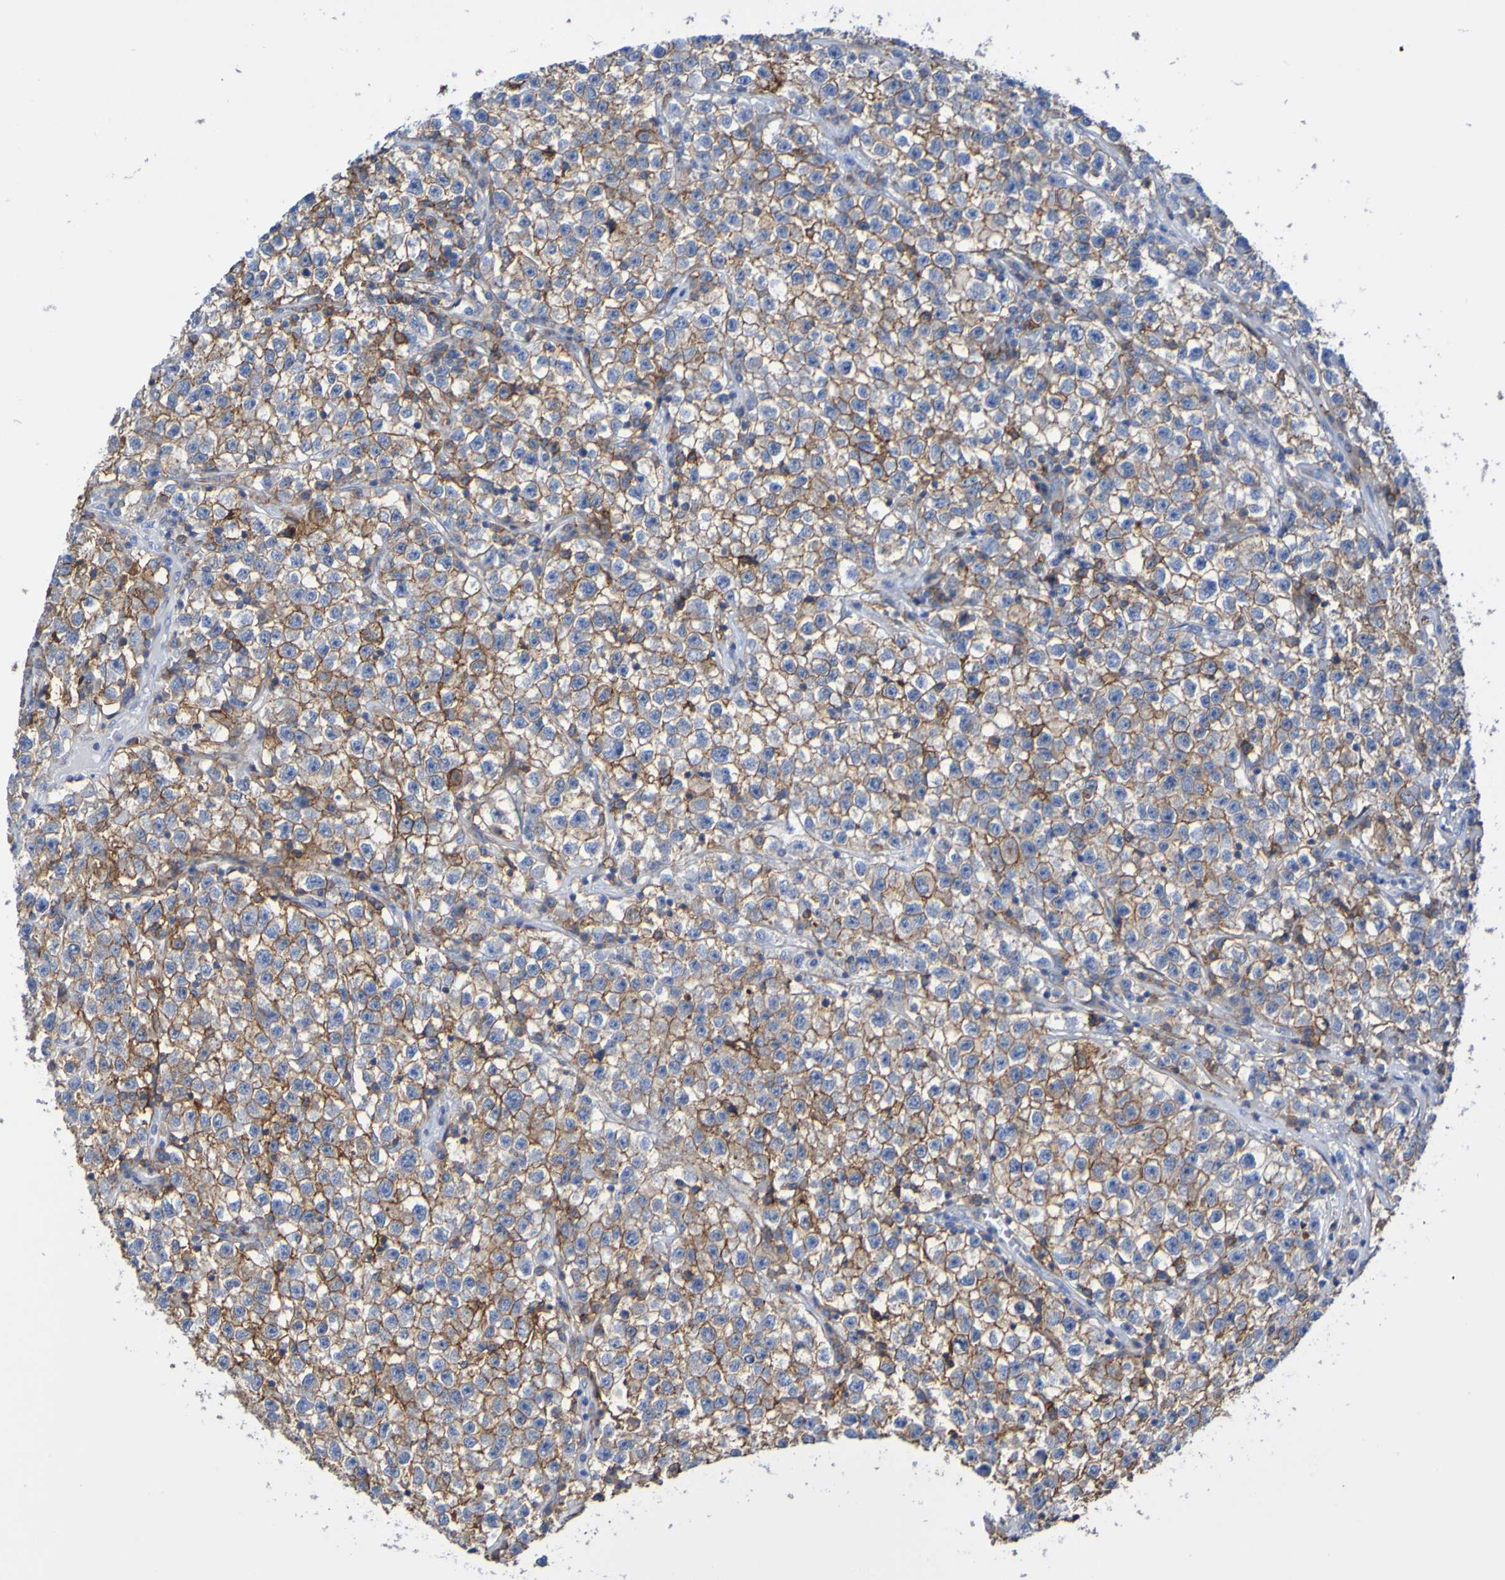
{"staining": {"intensity": "moderate", "quantity": "25%-75%", "location": "cytoplasmic/membranous"}, "tissue": "testis cancer", "cell_type": "Tumor cells", "image_type": "cancer", "snomed": [{"axis": "morphology", "description": "Seminoma, NOS"}, {"axis": "topography", "description": "Testis"}], "caption": "Tumor cells reveal medium levels of moderate cytoplasmic/membranous positivity in about 25%-75% of cells in testis seminoma. The staining was performed using DAB to visualize the protein expression in brown, while the nuclei were stained in blue with hematoxylin (Magnification: 20x).", "gene": "SLC3A2", "patient": {"sex": "male", "age": 22}}